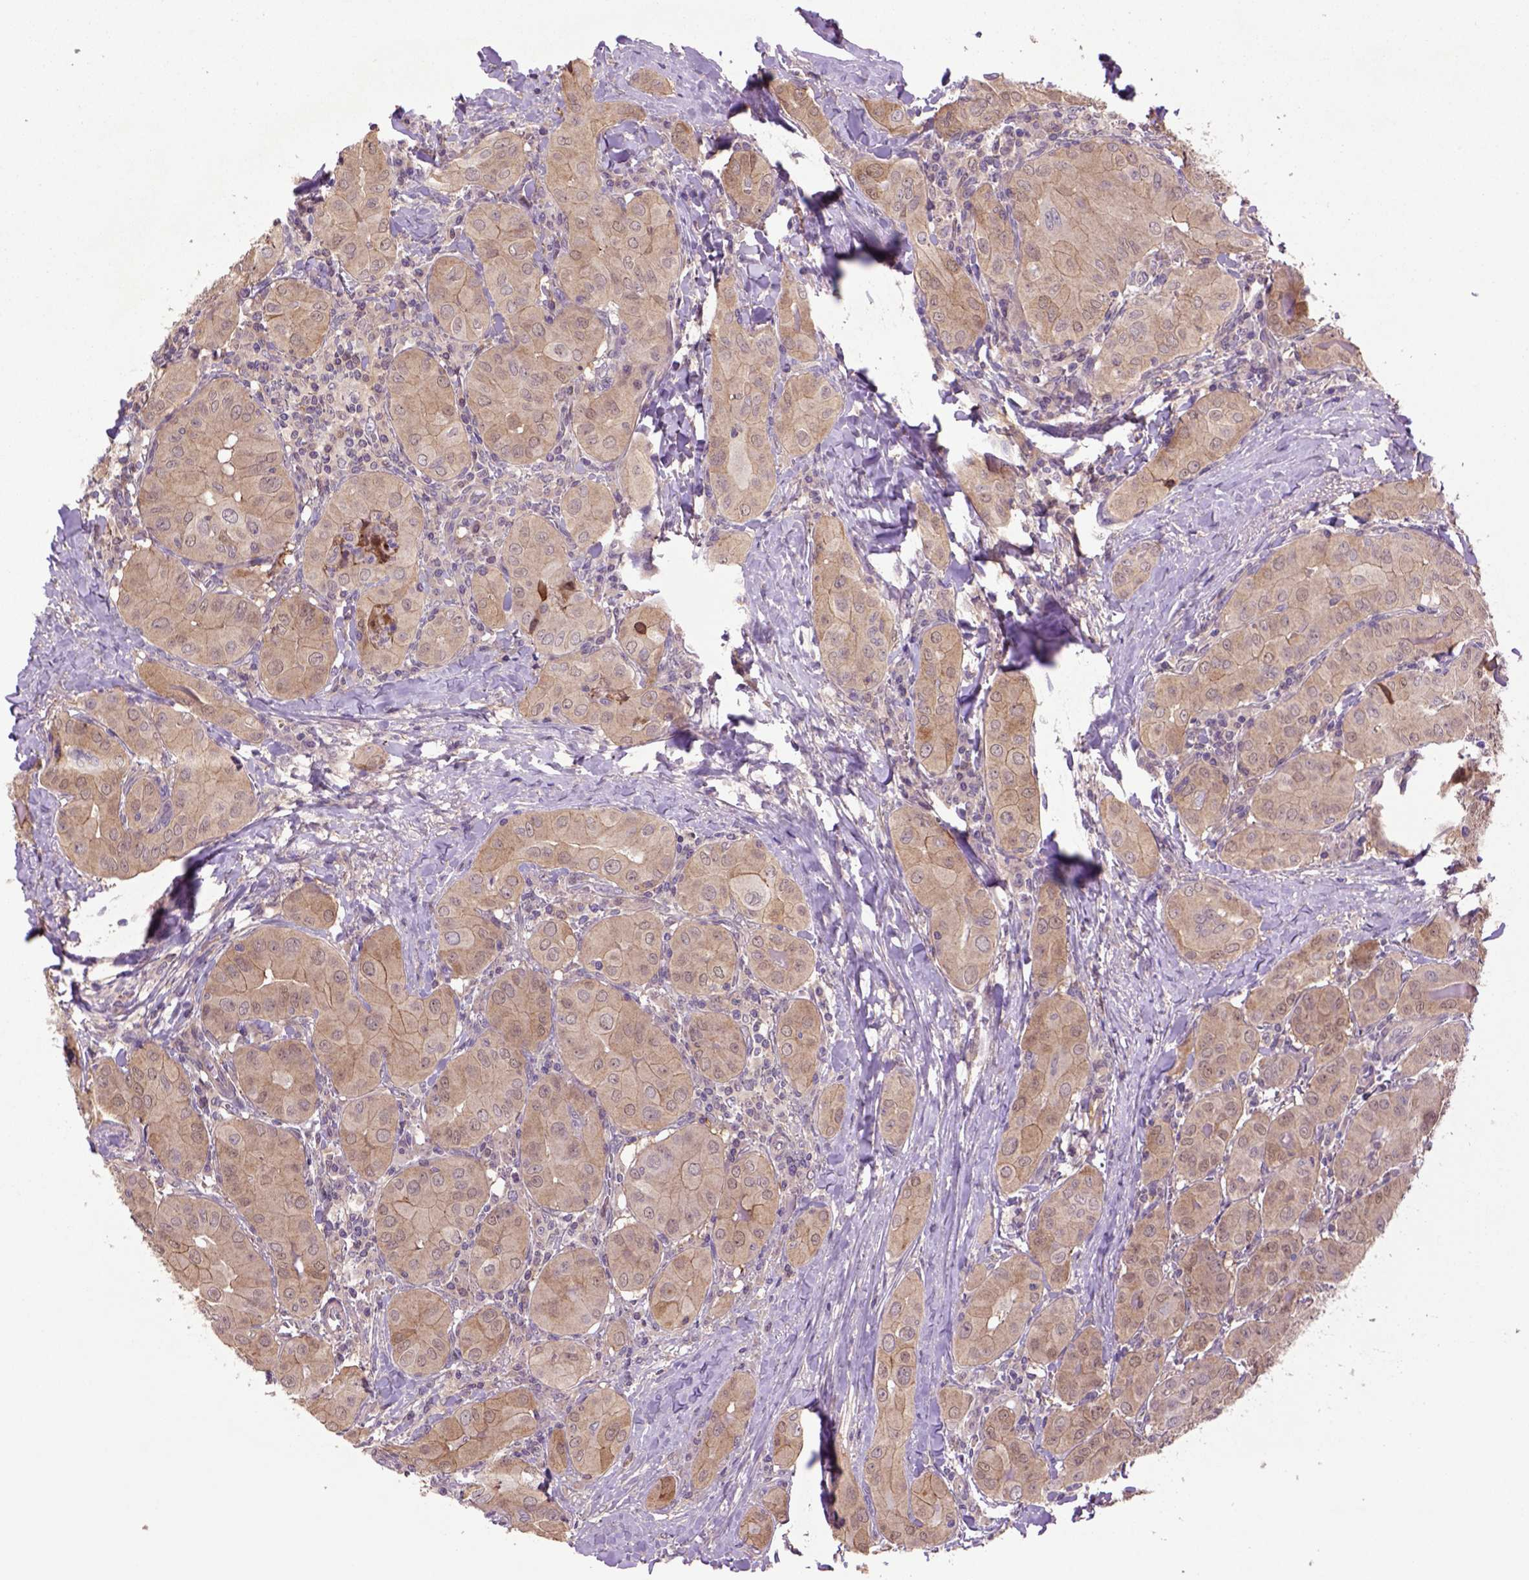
{"staining": {"intensity": "moderate", "quantity": "<25%", "location": "cytoplasmic/membranous"}, "tissue": "thyroid cancer", "cell_type": "Tumor cells", "image_type": "cancer", "snomed": [{"axis": "morphology", "description": "Papillary adenocarcinoma, NOS"}, {"axis": "topography", "description": "Thyroid gland"}], "caption": "Moderate cytoplasmic/membranous protein expression is present in approximately <25% of tumor cells in thyroid cancer.", "gene": "HSPBP1", "patient": {"sex": "female", "age": 37}}